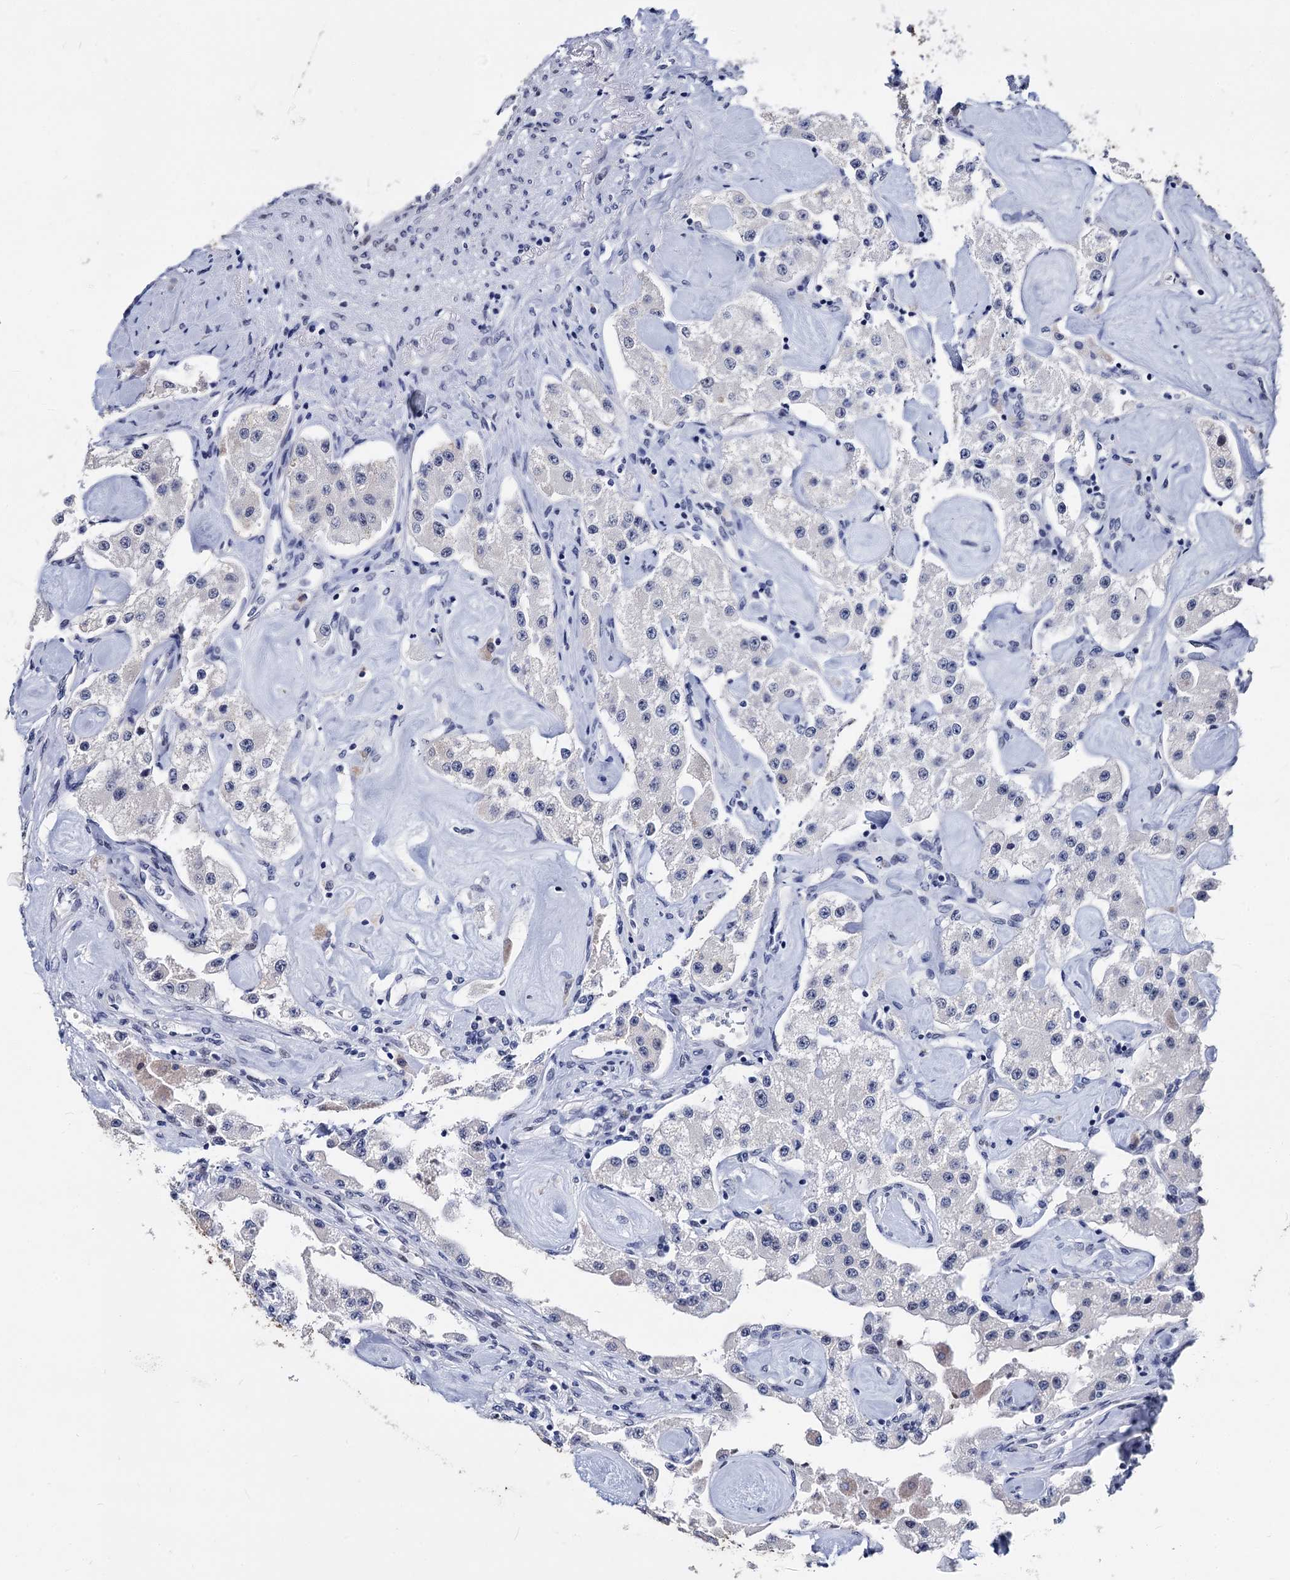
{"staining": {"intensity": "negative", "quantity": "none", "location": "none"}, "tissue": "carcinoid", "cell_type": "Tumor cells", "image_type": "cancer", "snomed": [{"axis": "morphology", "description": "Carcinoid, malignant, NOS"}, {"axis": "topography", "description": "Pancreas"}], "caption": "Immunohistochemistry of human carcinoid exhibits no staining in tumor cells.", "gene": "MAGEA4", "patient": {"sex": "male", "age": 41}}